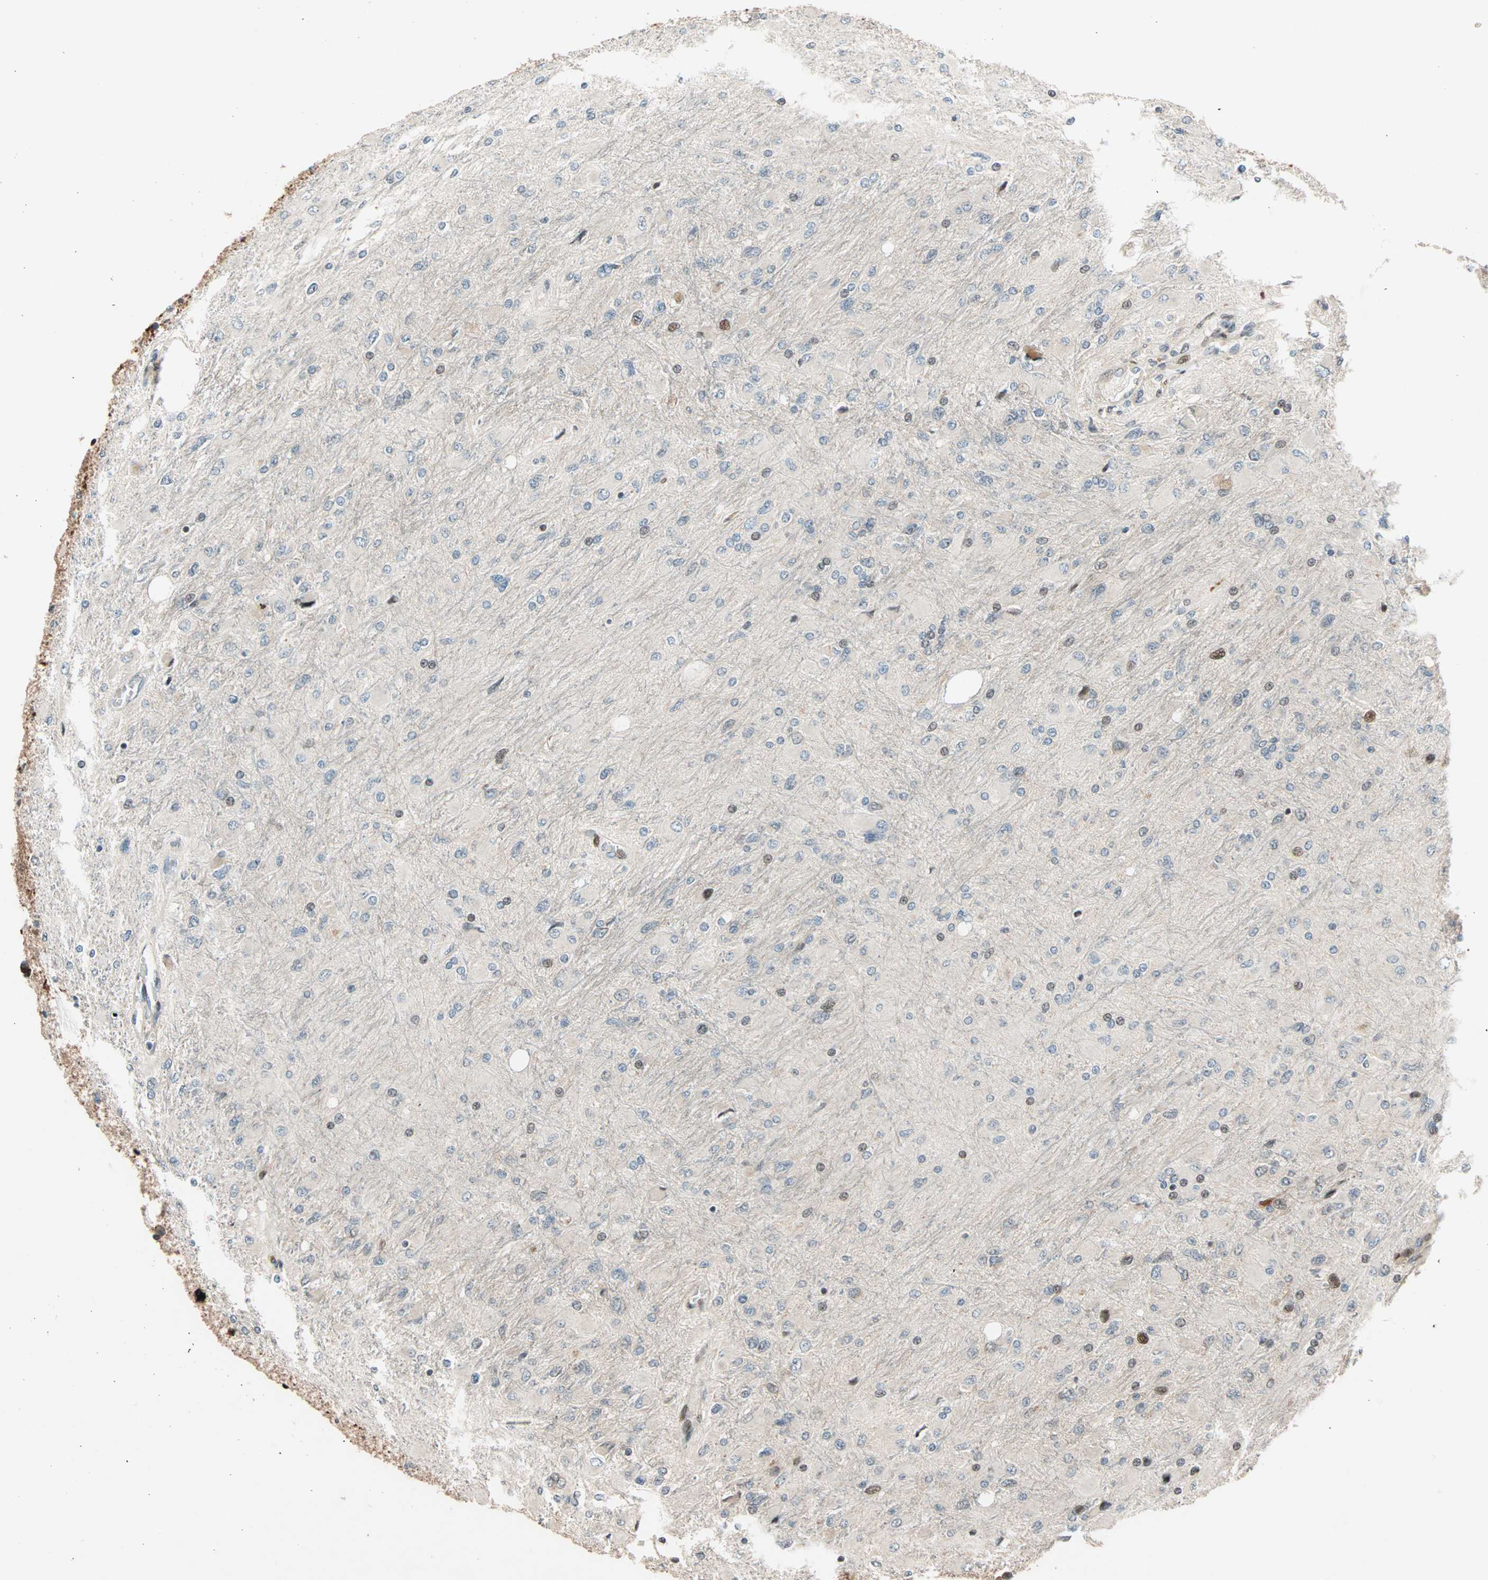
{"staining": {"intensity": "moderate", "quantity": "<25%", "location": "nuclear"}, "tissue": "glioma", "cell_type": "Tumor cells", "image_type": "cancer", "snomed": [{"axis": "morphology", "description": "Glioma, malignant, High grade"}, {"axis": "topography", "description": "Cerebral cortex"}], "caption": "IHC of glioma displays low levels of moderate nuclear positivity in approximately <25% of tumor cells.", "gene": "HECW1", "patient": {"sex": "female", "age": 36}}